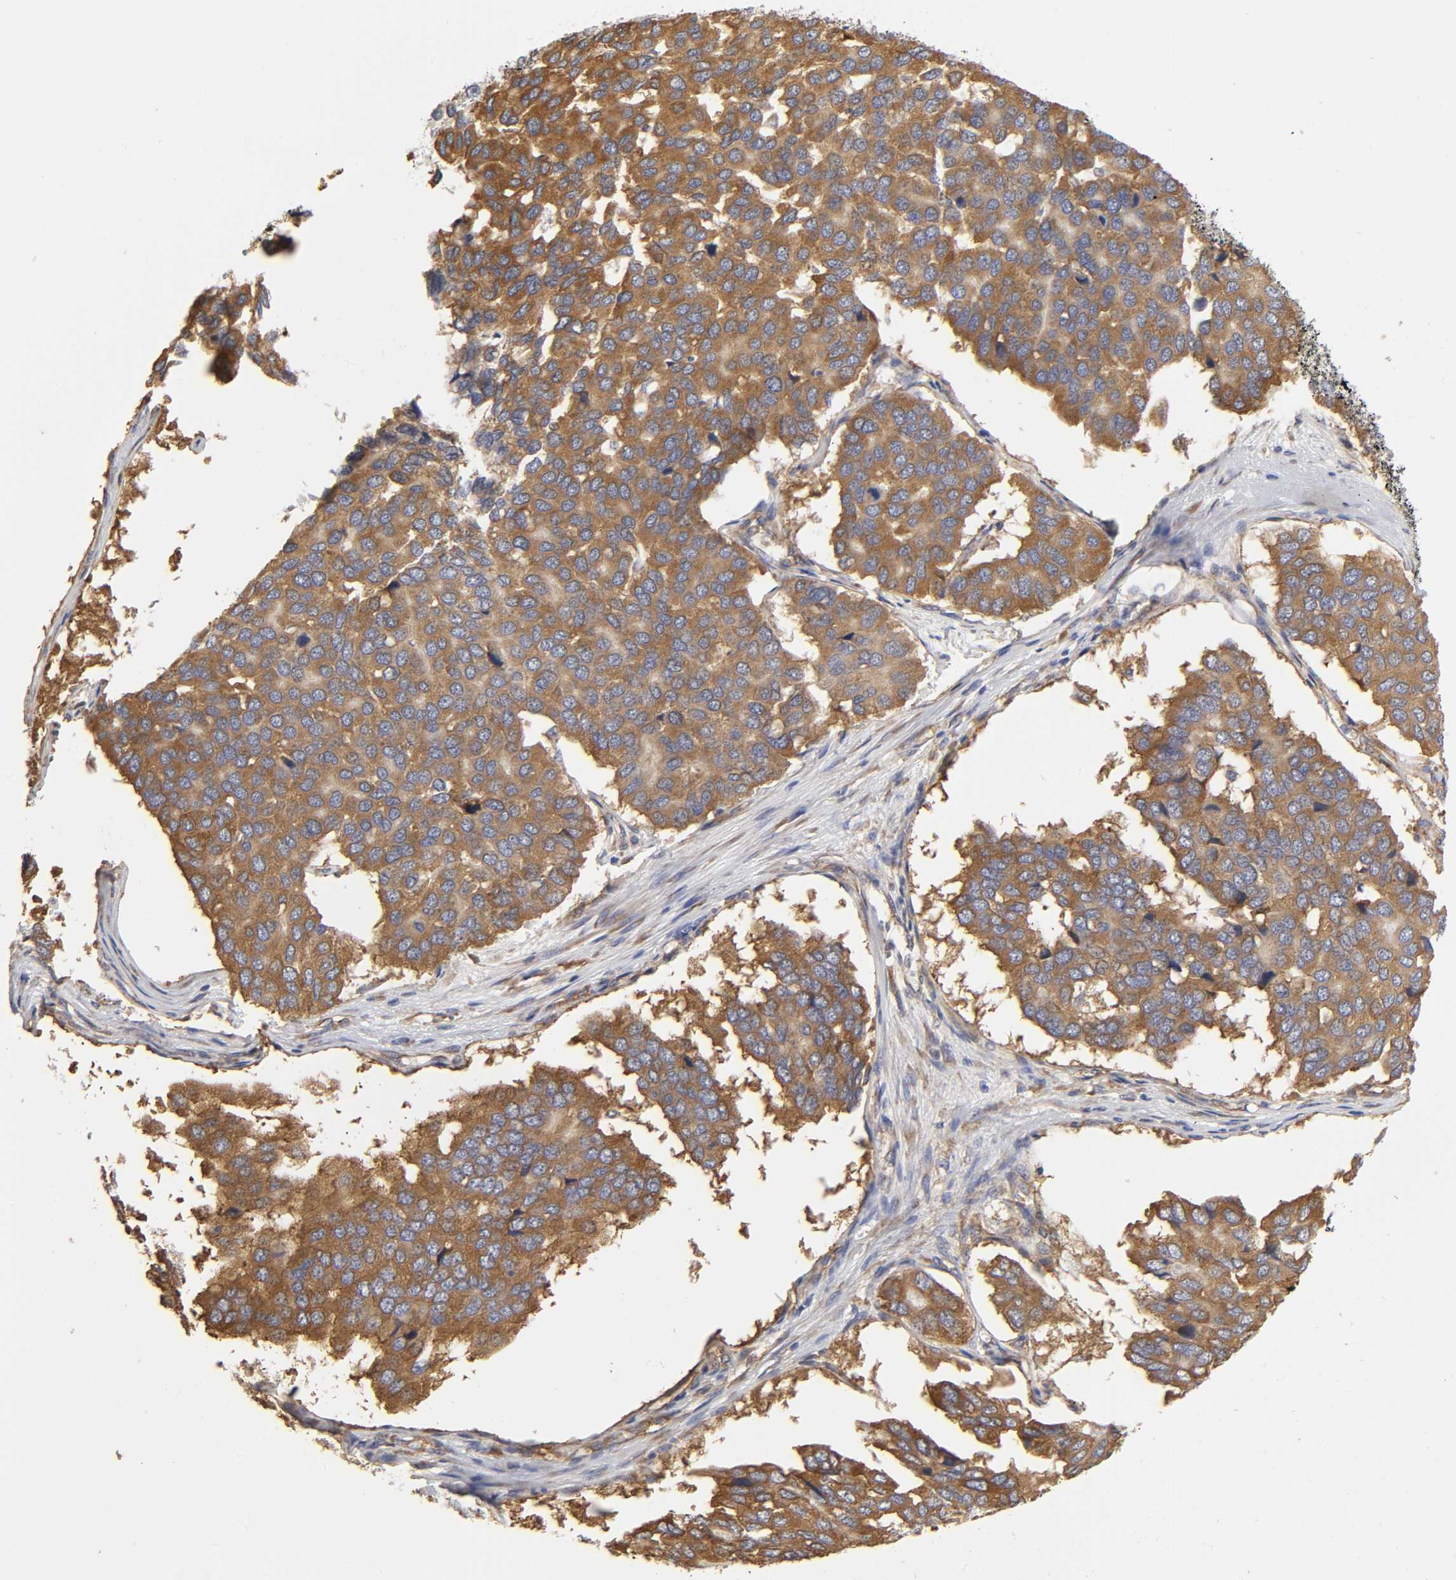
{"staining": {"intensity": "strong", "quantity": ">75%", "location": "cytoplasmic/membranous"}, "tissue": "pancreatic cancer", "cell_type": "Tumor cells", "image_type": "cancer", "snomed": [{"axis": "morphology", "description": "Adenocarcinoma, NOS"}, {"axis": "topography", "description": "Pancreas"}], "caption": "Pancreatic cancer (adenocarcinoma) stained for a protein shows strong cytoplasmic/membranous positivity in tumor cells.", "gene": "RPL14", "patient": {"sex": "male", "age": 50}}